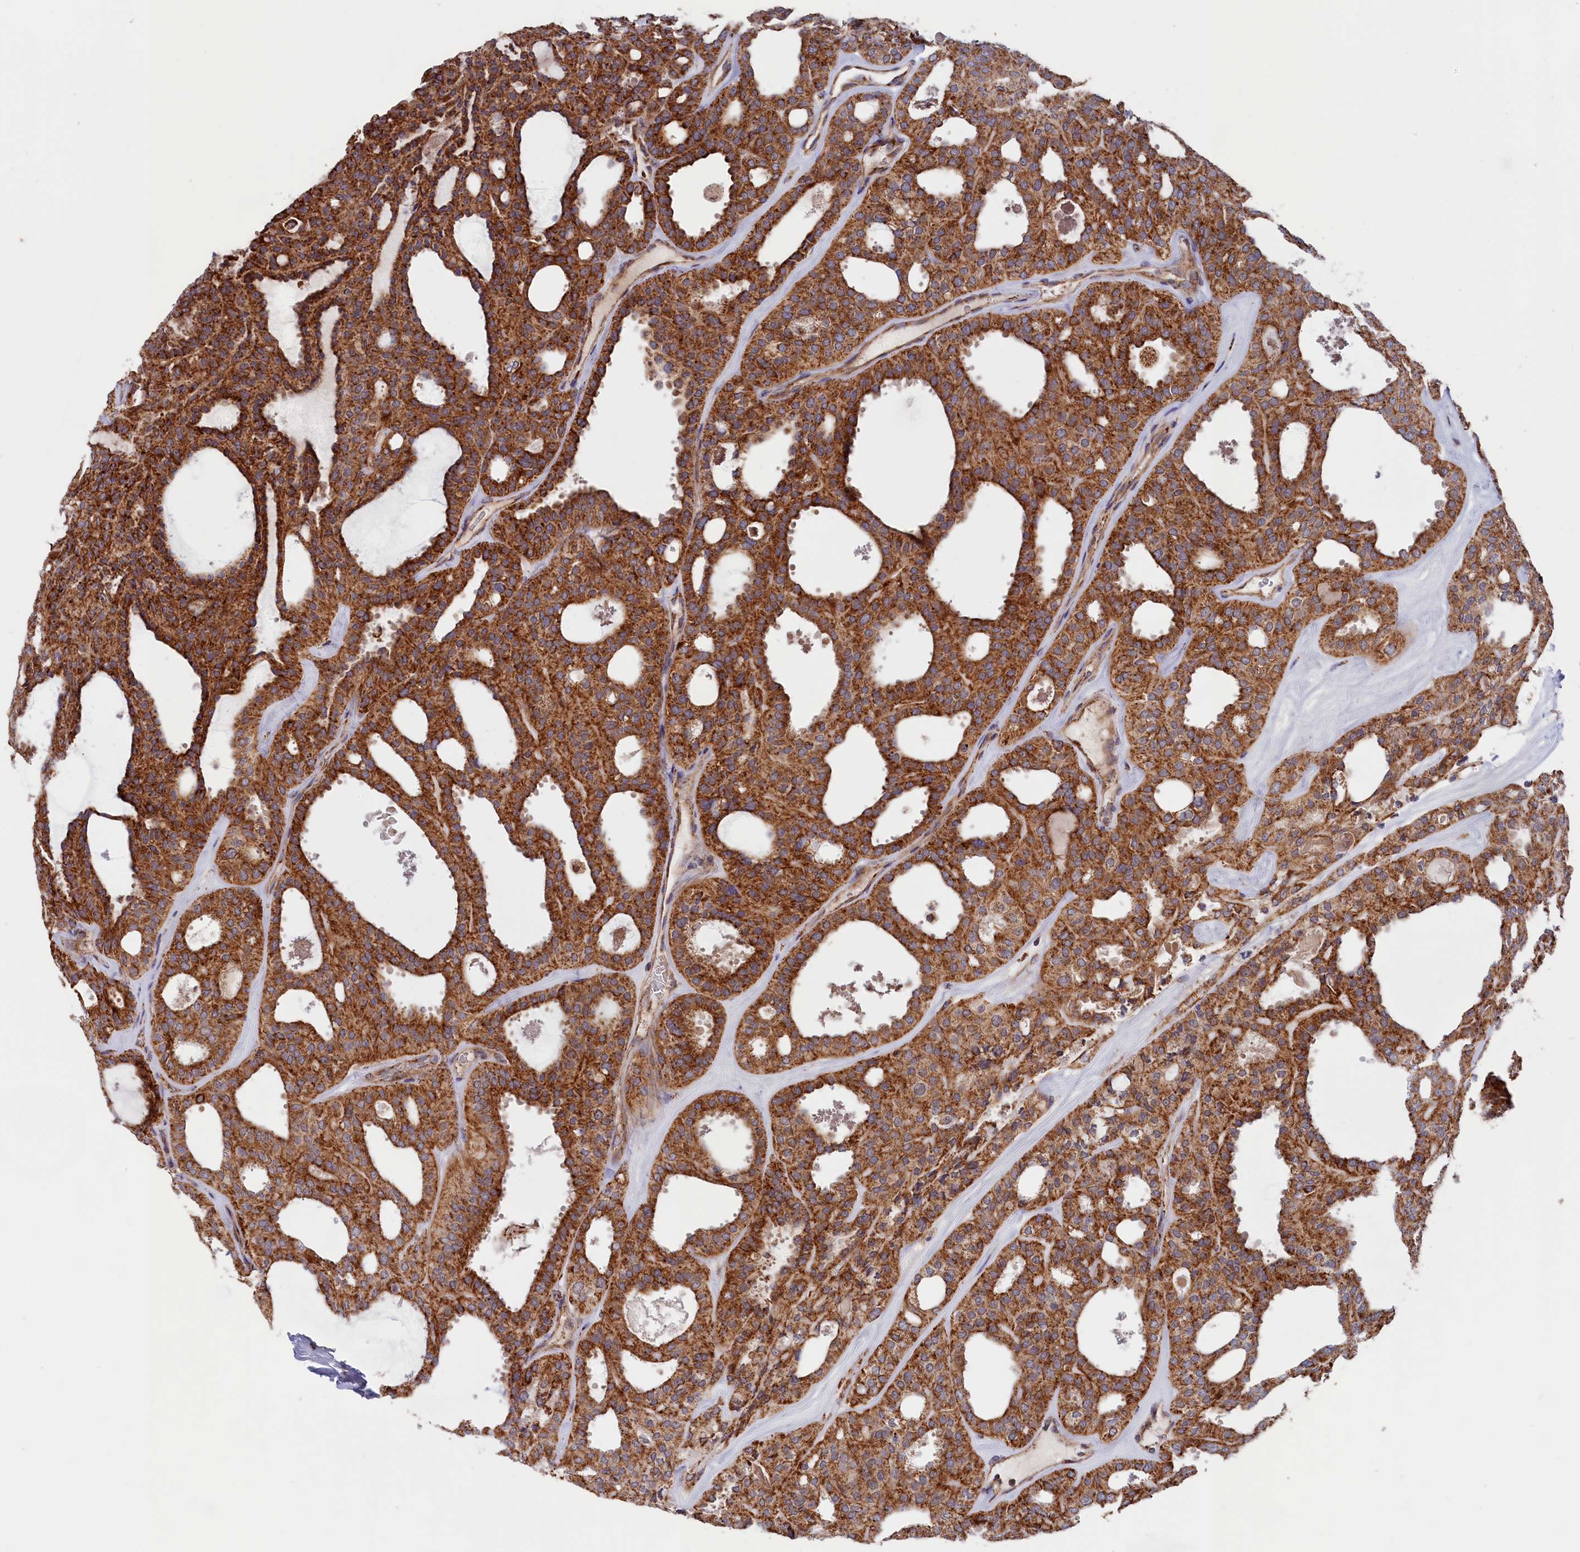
{"staining": {"intensity": "strong", "quantity": ">75%", "location": "cytoplasmic/membranous"}, "tissue": "thyroid cancer", "cell_type": "Tumor cells", "image_type": "cancer", "snomed": [{"axis": "morphology", "description": "Follicular adenoma carcinoma, NOS"}, {"axis": "topography", "description": "Thyroid gland"}], "caption": "This is a histology image of IHC staining of thyroid follicular adenoma carcinoma, which shows strong positivity in the cytoplasmic/membranous of tumor cells.", "gene": "MACROD1", "patient": {"sex": "male", "age": 75}}